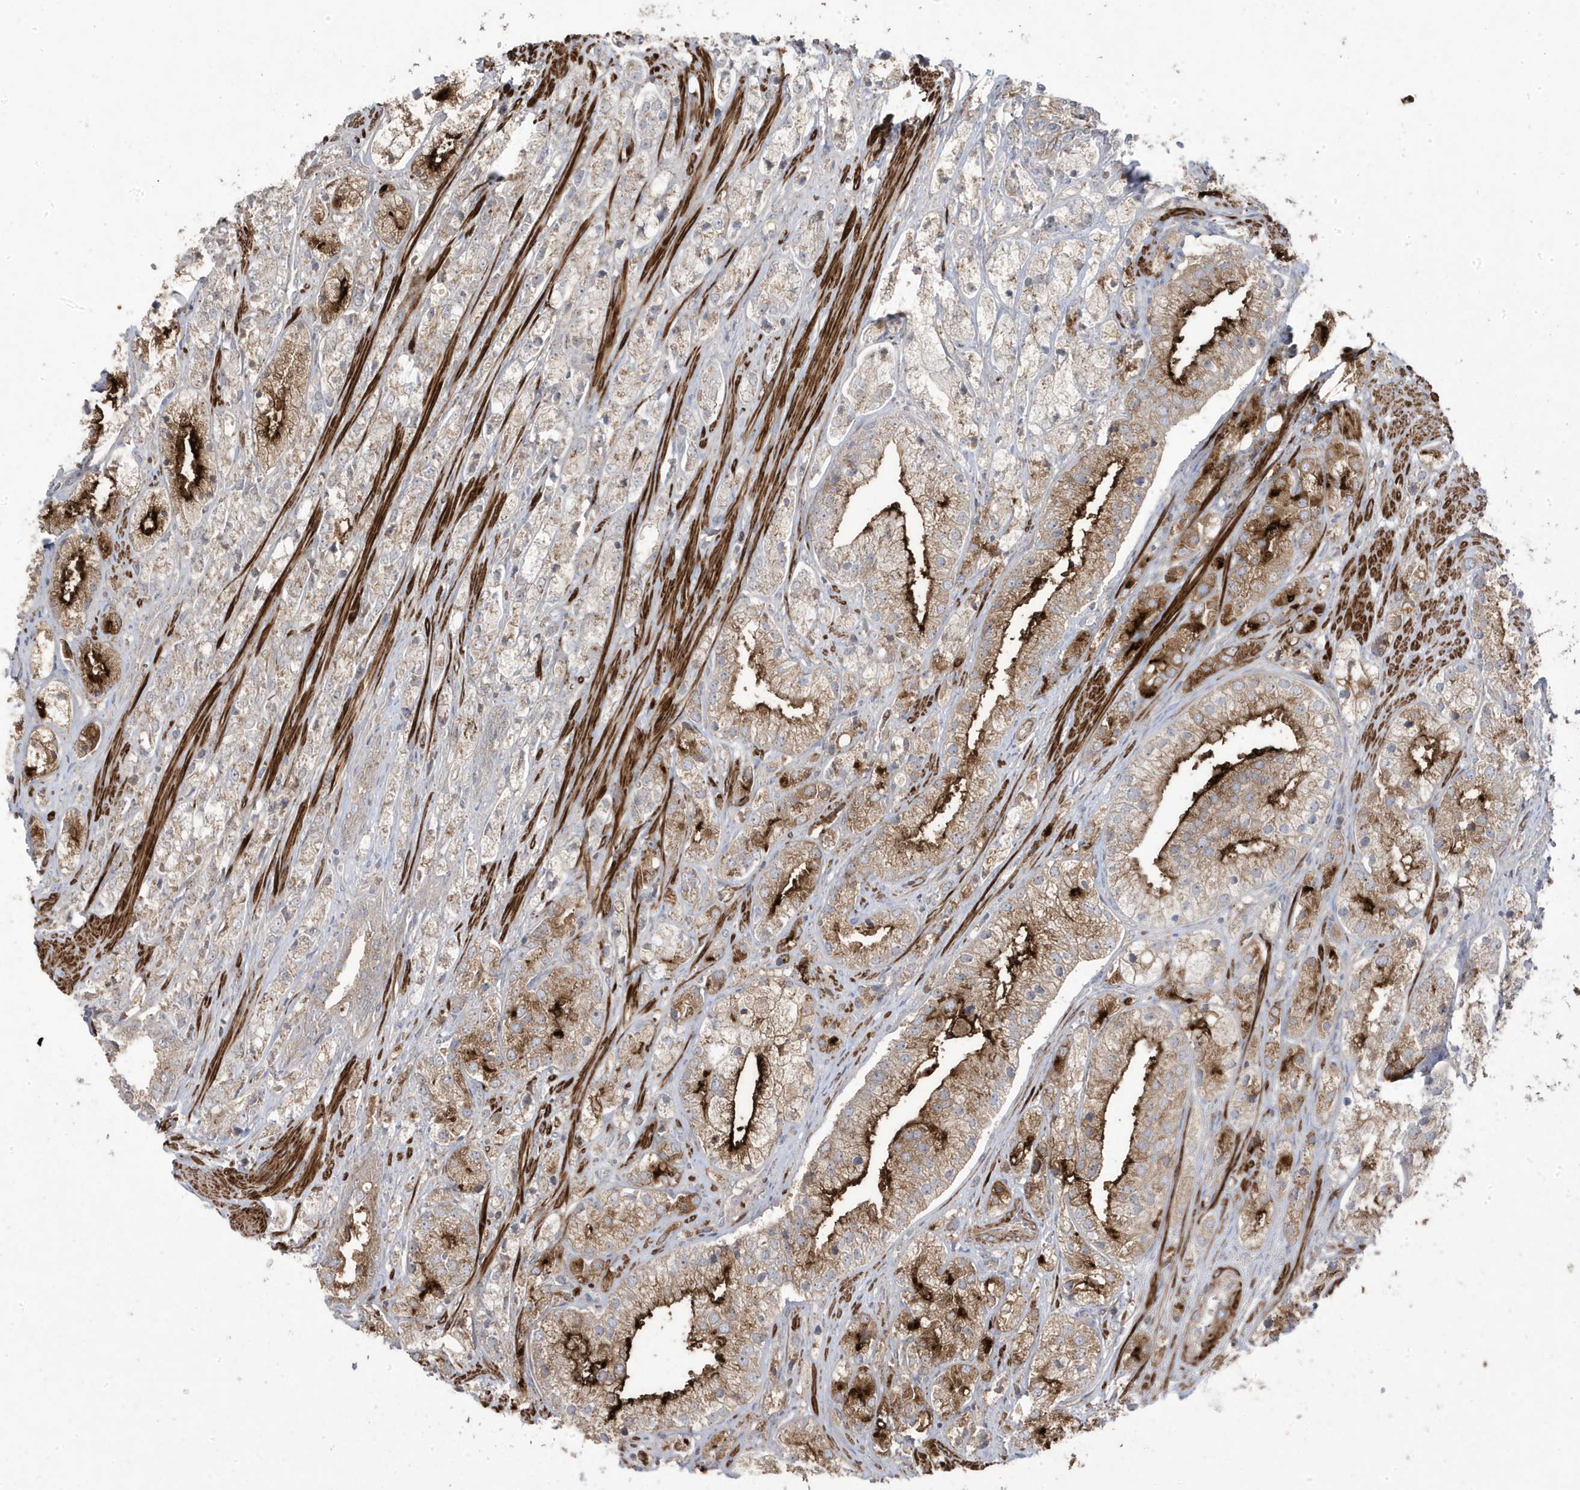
{"staining": {"intensity": "strong", "quantity": "<25%", "location": "cytoplasmic/membranous"}, "tissue": "prostate cancer", "cell_type": "Tumor cells", "image_type": "cancer", "snomed": [{"axis": "morphology", "description": "Adenocarcinoma, High grade"}, {"axis": "topography", "description": "Prostate"}], "caption": "The histopathology image reveals a brown stain indicating the presence of a protein in the cytoplasmic/membranous of tumor cells in high-grade adenocarcinoma (prostate).", "gene": "CETN3", "patient": {"sex": "male", "age": 50}}